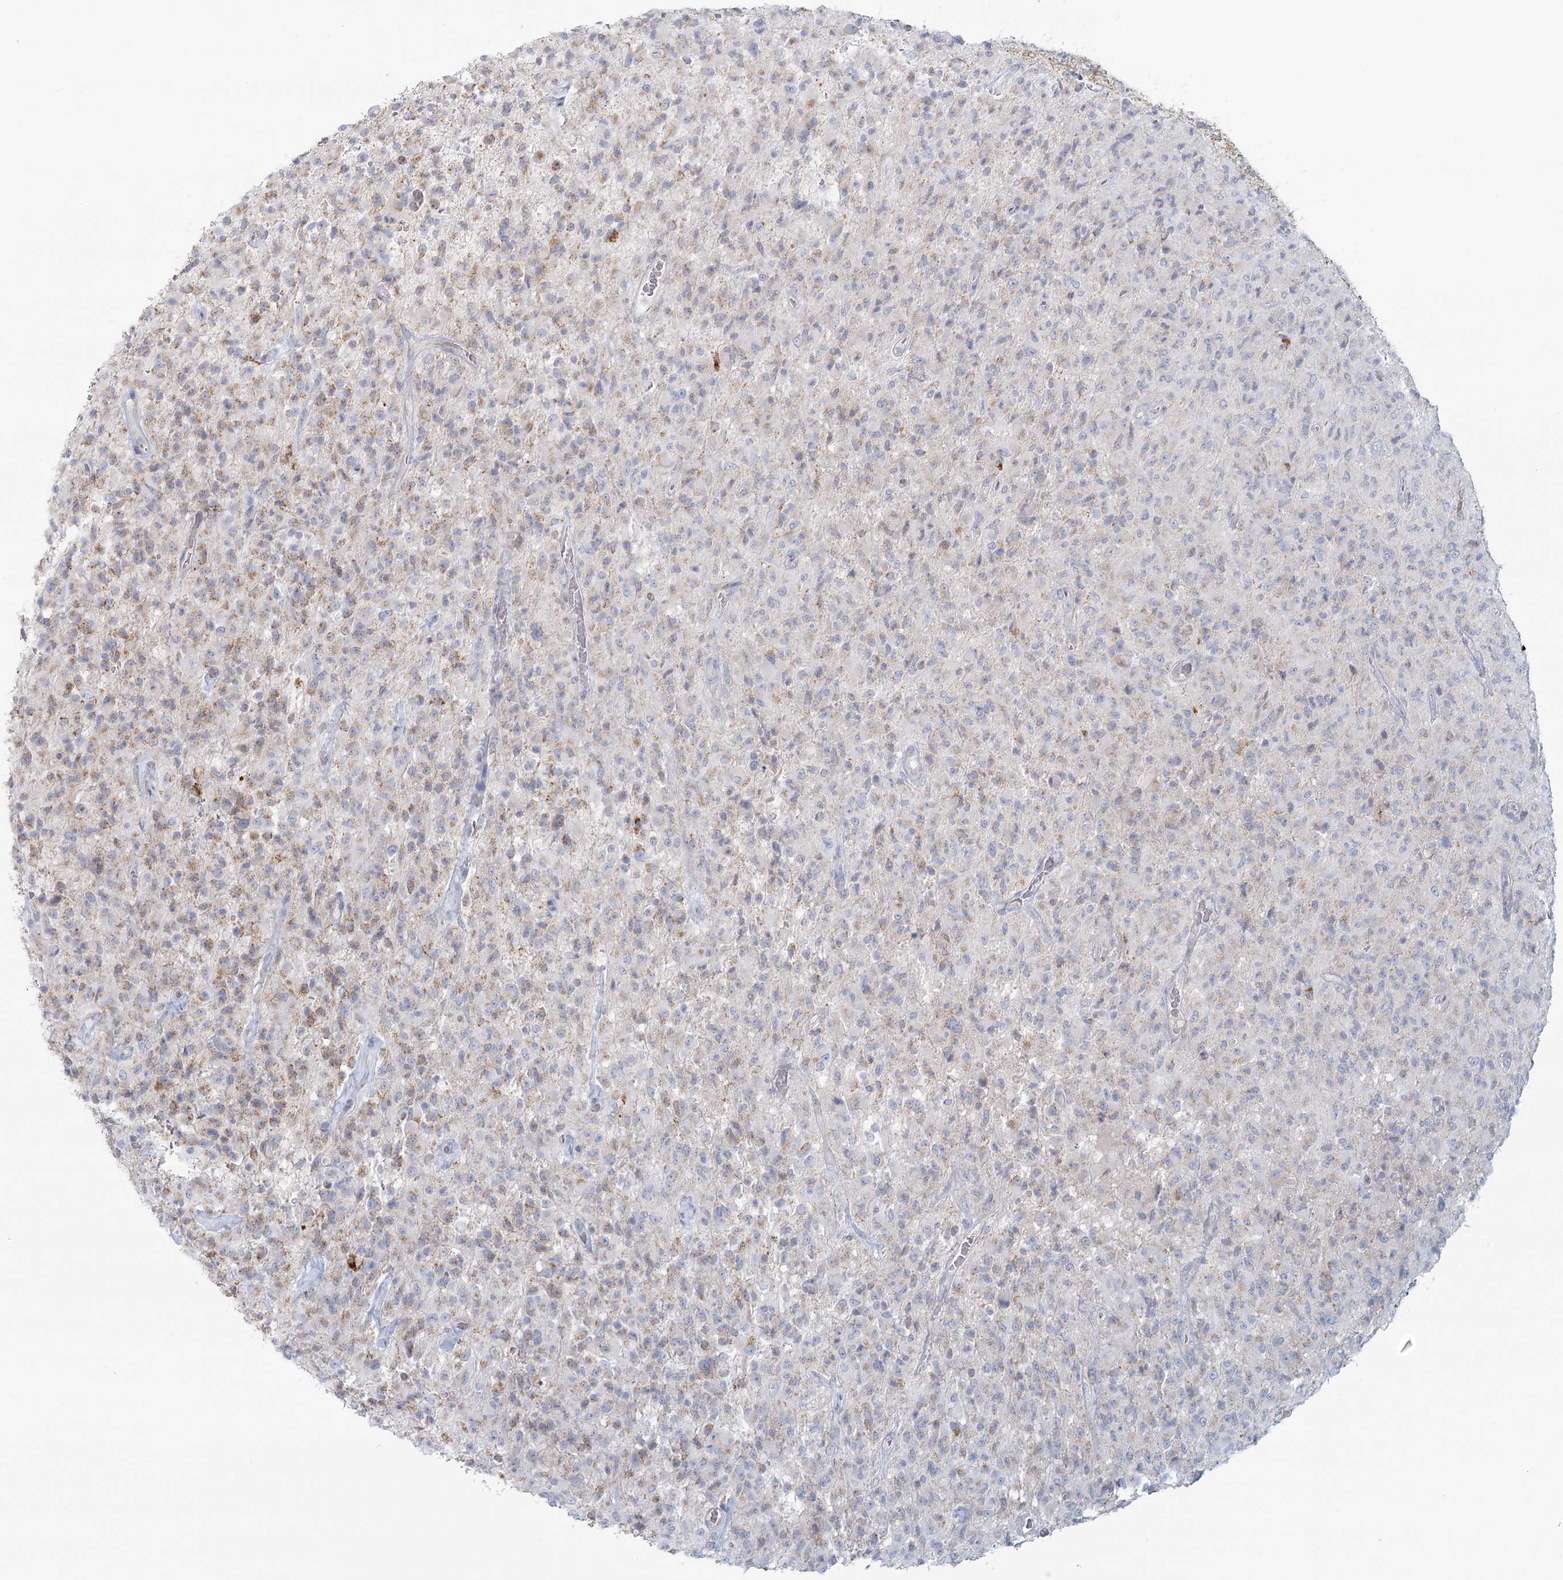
{"staining": {"intensity": "moderate", "quantity": "<25%", "location": "cytoplasmic/membranous"}, "tissue": "glioma", "cell_type": "Tumor cells", "image_type": "cancer", "snomed": [{"axis": "morphology", "description": "Glioma, malignant, High grade"}, {"axis": "topography", "description": "Brain"}], "caption": "Brown immunohistochemical staining in human high-grade glioma (malignant) demonstrates moderate cytoplasmic/membranous positivity in about <25% of tumor cells.", "gene": "BPHL", "patient": {"sex": "female", "age": 57}}